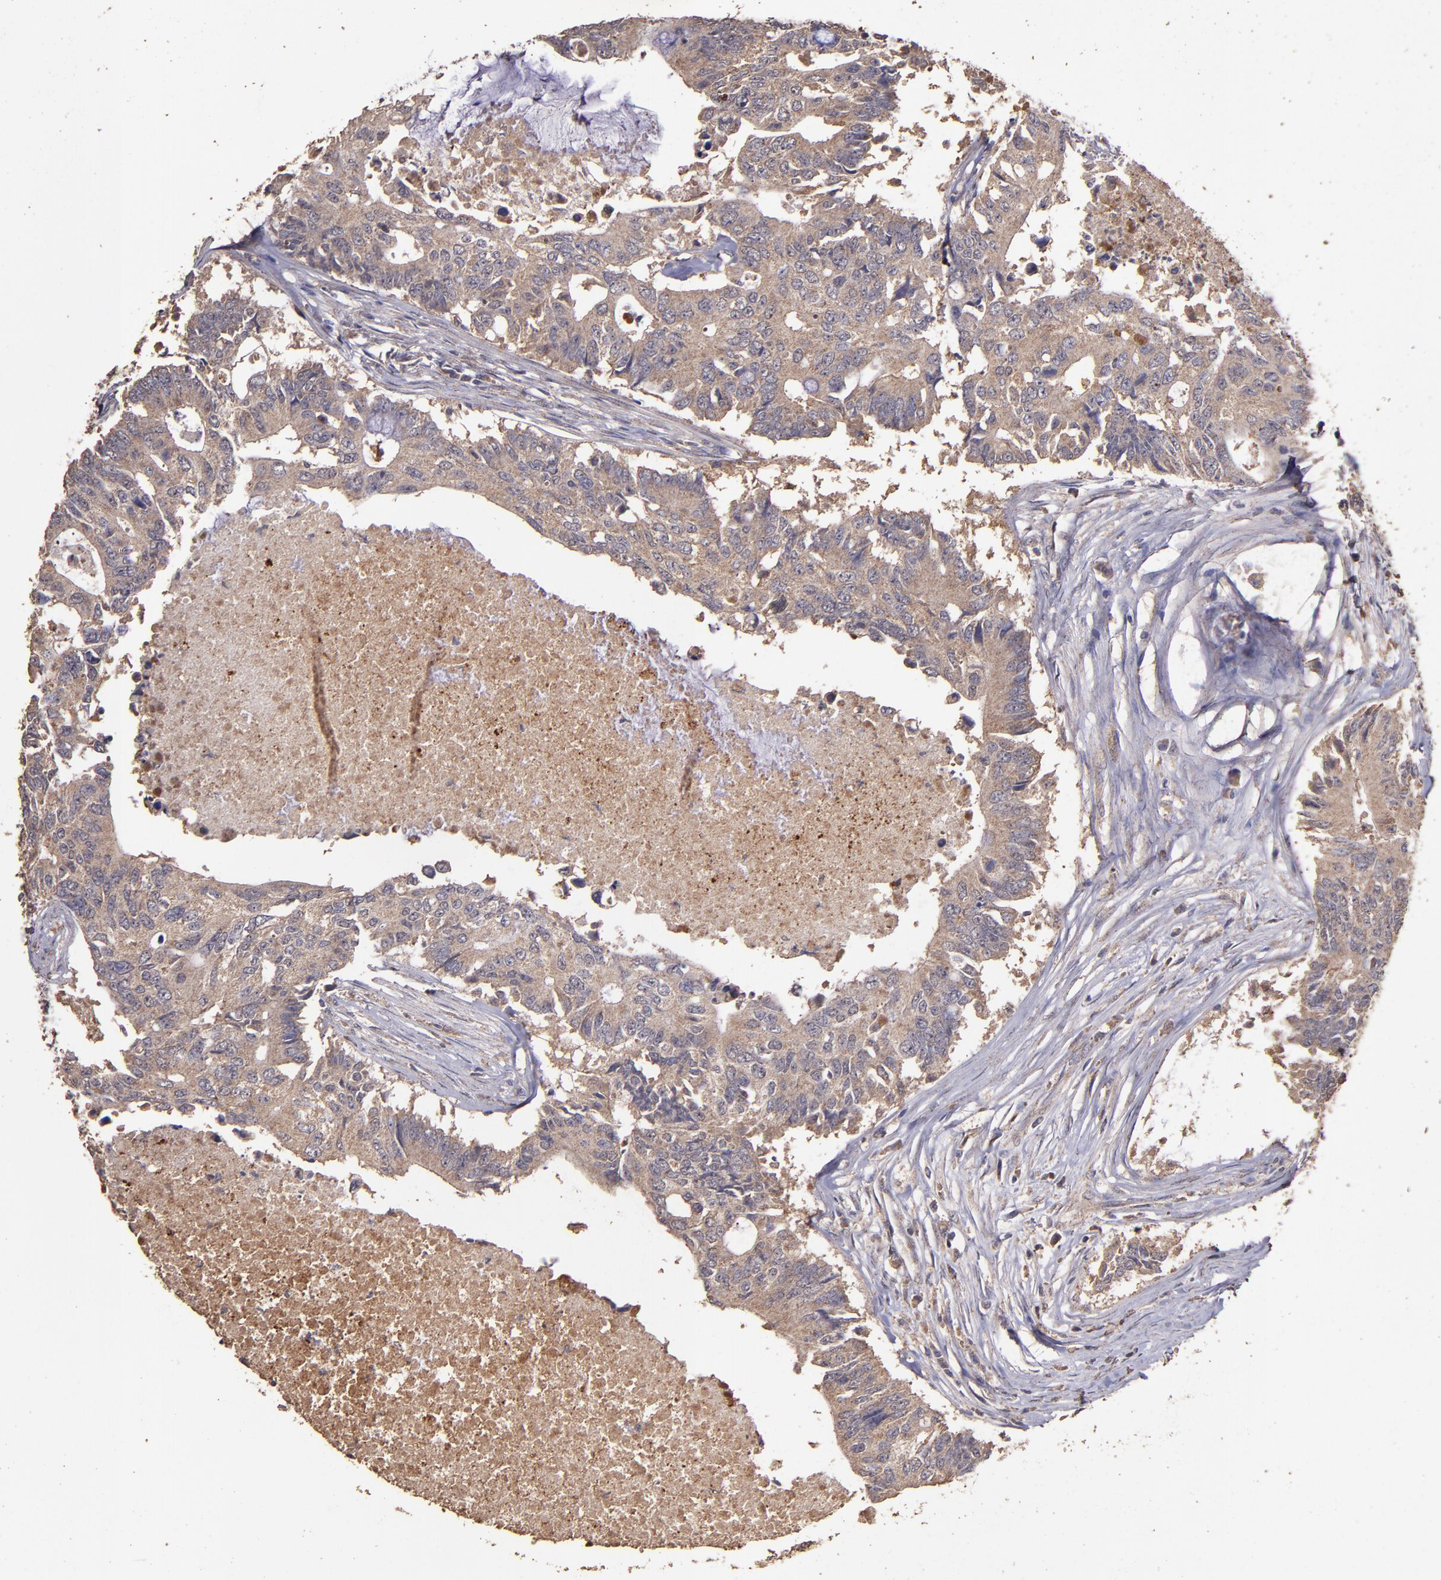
{"staining": {"intensity": "moderate", "quantity": ">75%", "location": "cytoplasmic/membranous"}, "tissue": "colorectal cancer", "cell_type": "Tumor cells", "image_type": "cancer", "snomed": [{"axis": "morphology", "description": "Adenocarcinoma, NOS"}, {"axis": "topography", "description": "Colon"}], "caption": "An image showing moderate cytoplasmic/membranous staining in approximately >75% of tumor cells in colorectal adenocarcinoma, as visualized by brown immunohistochemical staining.", "gene": "HECTD1", "patient": {"sex": "male", "age": 71}}